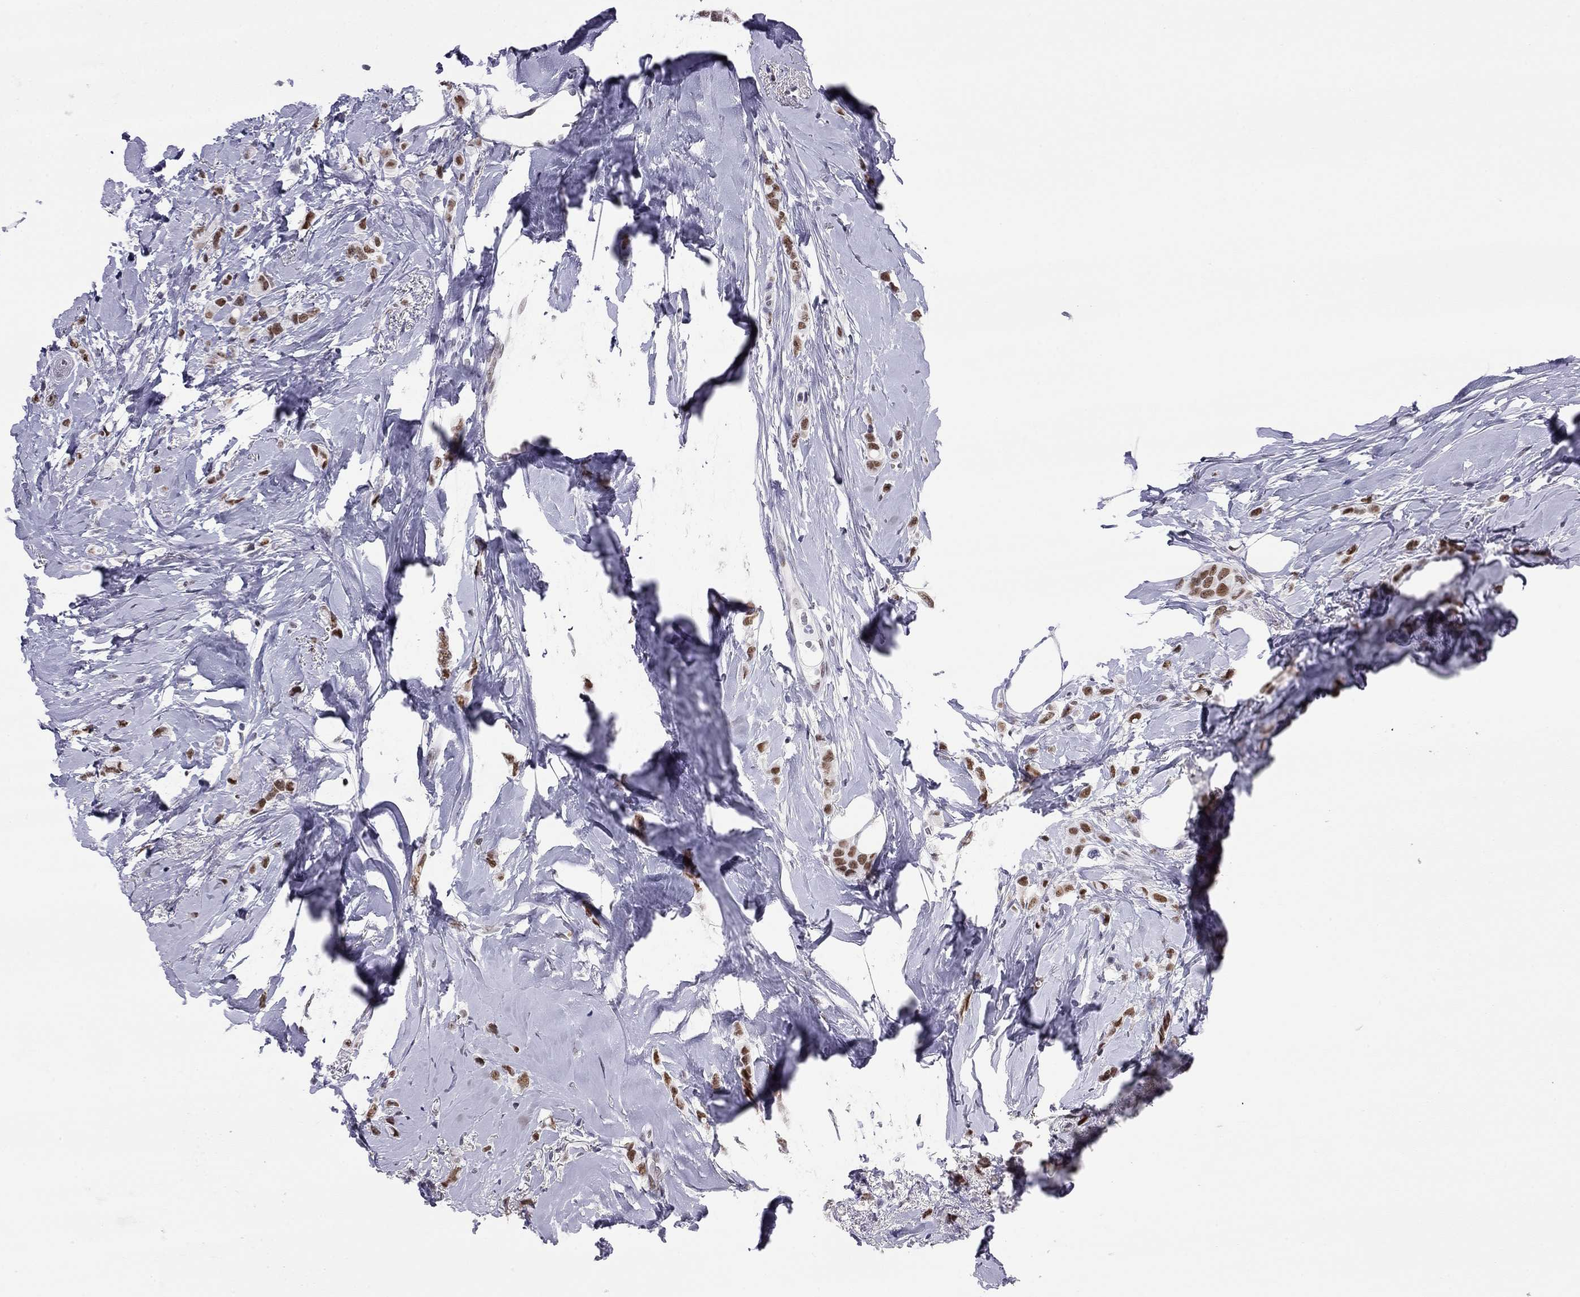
{"staining": {"intensity": "strong", "quantity": ">75%", "location": "nuclear"}, "tissue": "breast cancer", "cell_type": "Tumor cells", "image_type": "cancer", "snomed": [{"axis": "morphology", "description": "Lobular carcinoma"}, {"axis": "topography", "description": "Breast"}], "caption": "High-power microscopy captured an IHC histopathology image of breast cancer, revealing strong nuclear staining in about >75% of tumor cells.", "gene": "DOT1L", "patient": {"sex": "female", "age": 66}}